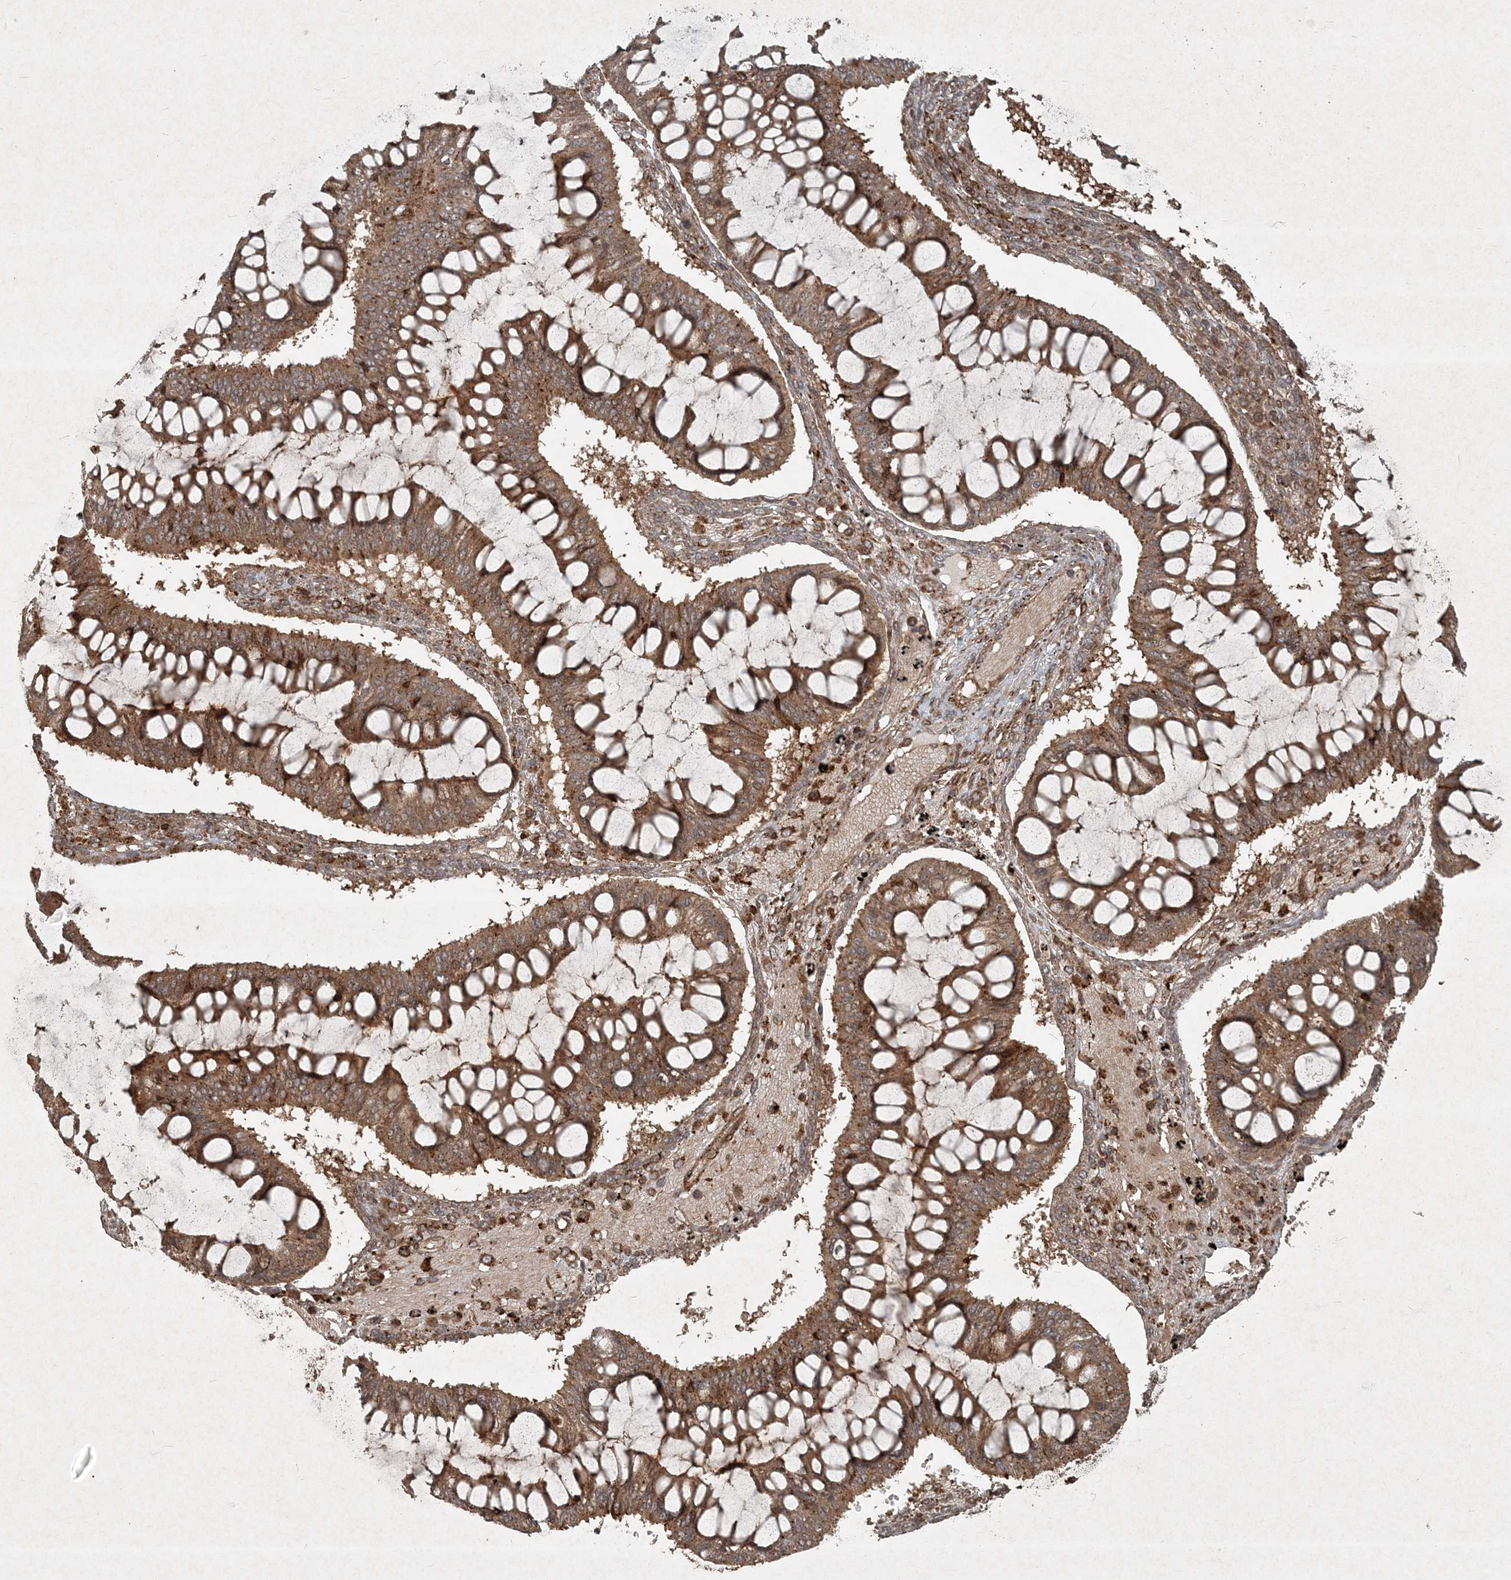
{"staining": {"intensity": "moderate", "quantity": ">75%", "location": "cytoplasmic/membranous"}, "tissue": "ovarian cancer", "cell_type": "Tumor cells", "image_type": "cancer", "snomed": [{"axis": "morphology", "description": "Cystadenocarcinoma, mucinous, NOS"}, {"axis": "topography", "description": "Ovary"}], "caption": "An IHC photomicrograph of neoplastic tissue is shown. Protein staining in brown highlights moderate cytoplasmic/membranous positivity in mucinous cystadenocarcinoma (ovarian) within tumor cells. The staining is performed using DAB (3,3'-diaminobenzidine) brown chromogen to label protein expression. The nuclei are counter-stained blue using hematoxylin.", "gene": "NARS1", "patient": {"sex": "female", "age": 73}}